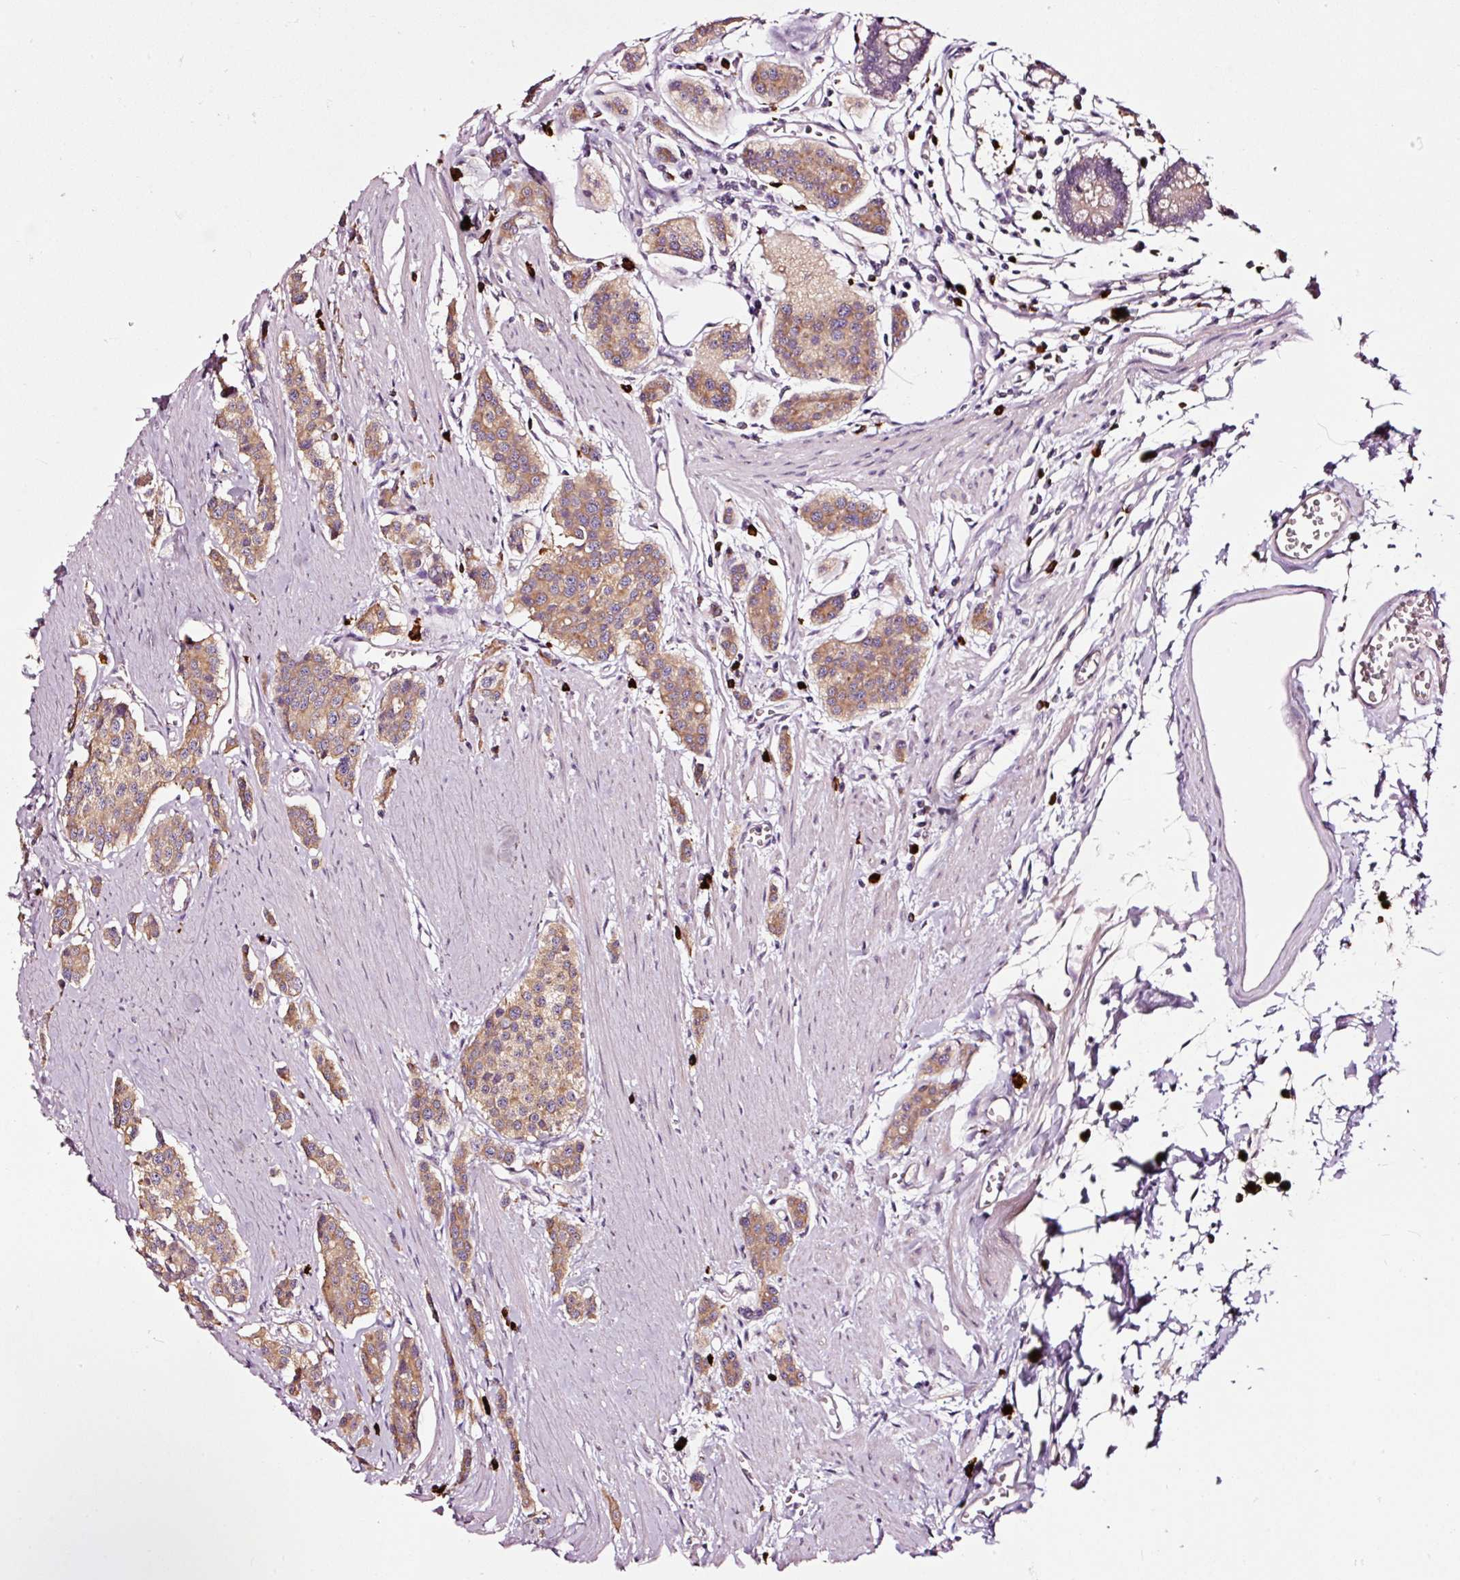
{"staining": {"intensity": "moderate", "quantity": ">75%", "location": "cytoplasmic/membranous"}, "tissue": "carcinoid", "cell_type": "Tumor cells", "image_type": "cancer", "snomed": [{"axis": "morphology", "description": "Carcinoid, malignant, NOS"}, {"axis": "topography", "description": "Small intestine"}], "caption": "IHC of malignant carcinoid exhibits medium levels of moderate cytoplasmic/membranous staining in approximately >75% of tumor cells. (Brightfield microscopy of DAB IHC at high magnification).", "gene": "UTP14A", "patient": {"sex": "male", "age": 60}}